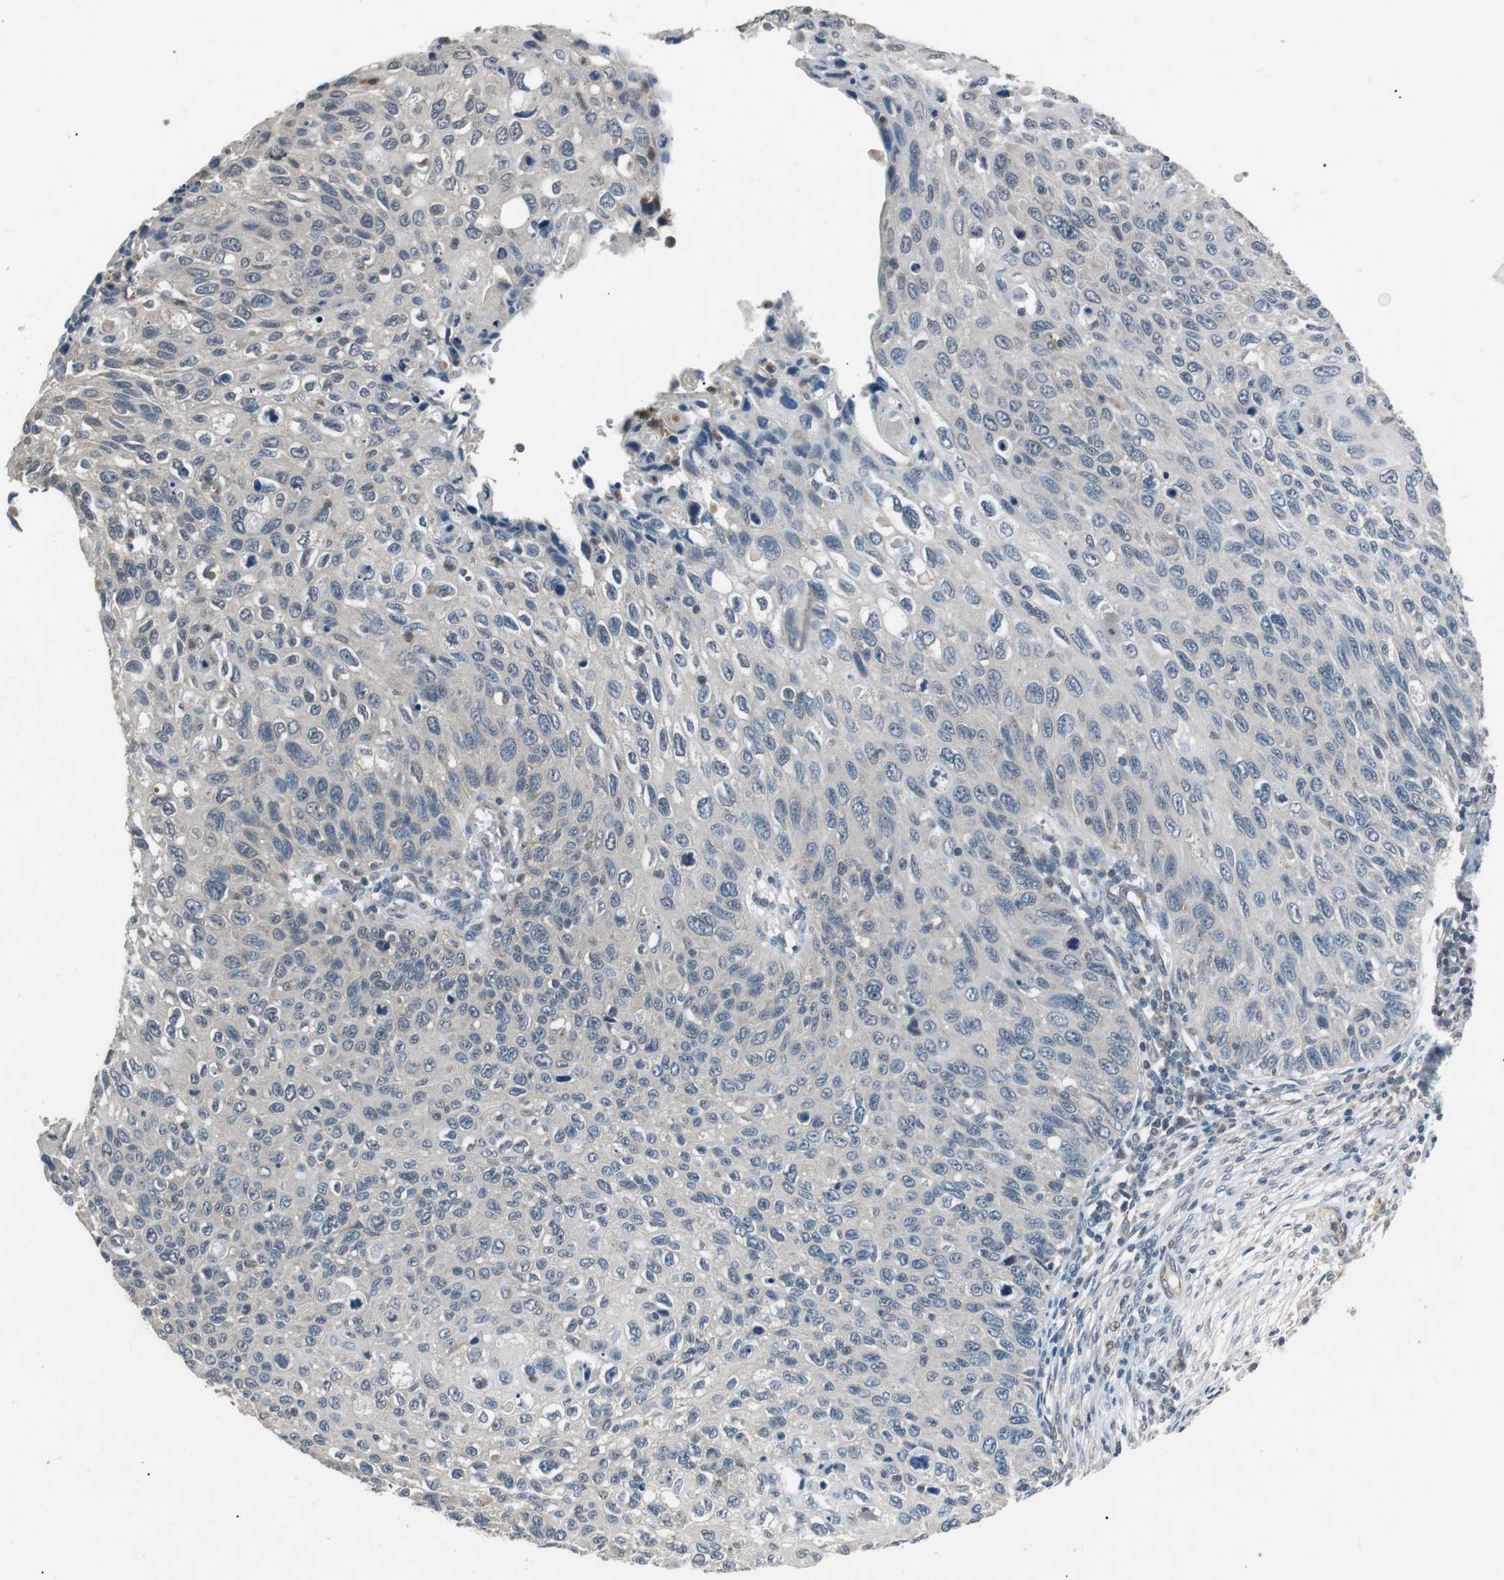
{"staining": {"intensity": "negative", "quantity": "none", "location": "none"}, "tissue": "cervical cancer", "cell_type": "Tumor cells", "image_type": "cancer", "snomed": [{"axis": "morphology", "description": "Squamous cell carcinoma, NOS"}, {"axis": "topography", "description": "Cervix"}], "caption": "High magnification brightfield microscopy of squamous cell carcinoma (cervical) stained with DAB (3,3'-diaminobenzidine) (brown) and counterstained with hematoxylin (blue): tumor cells show no significant positivity.", "gene": "NEK7", "patient": {"sex": "female", "age": 70}}